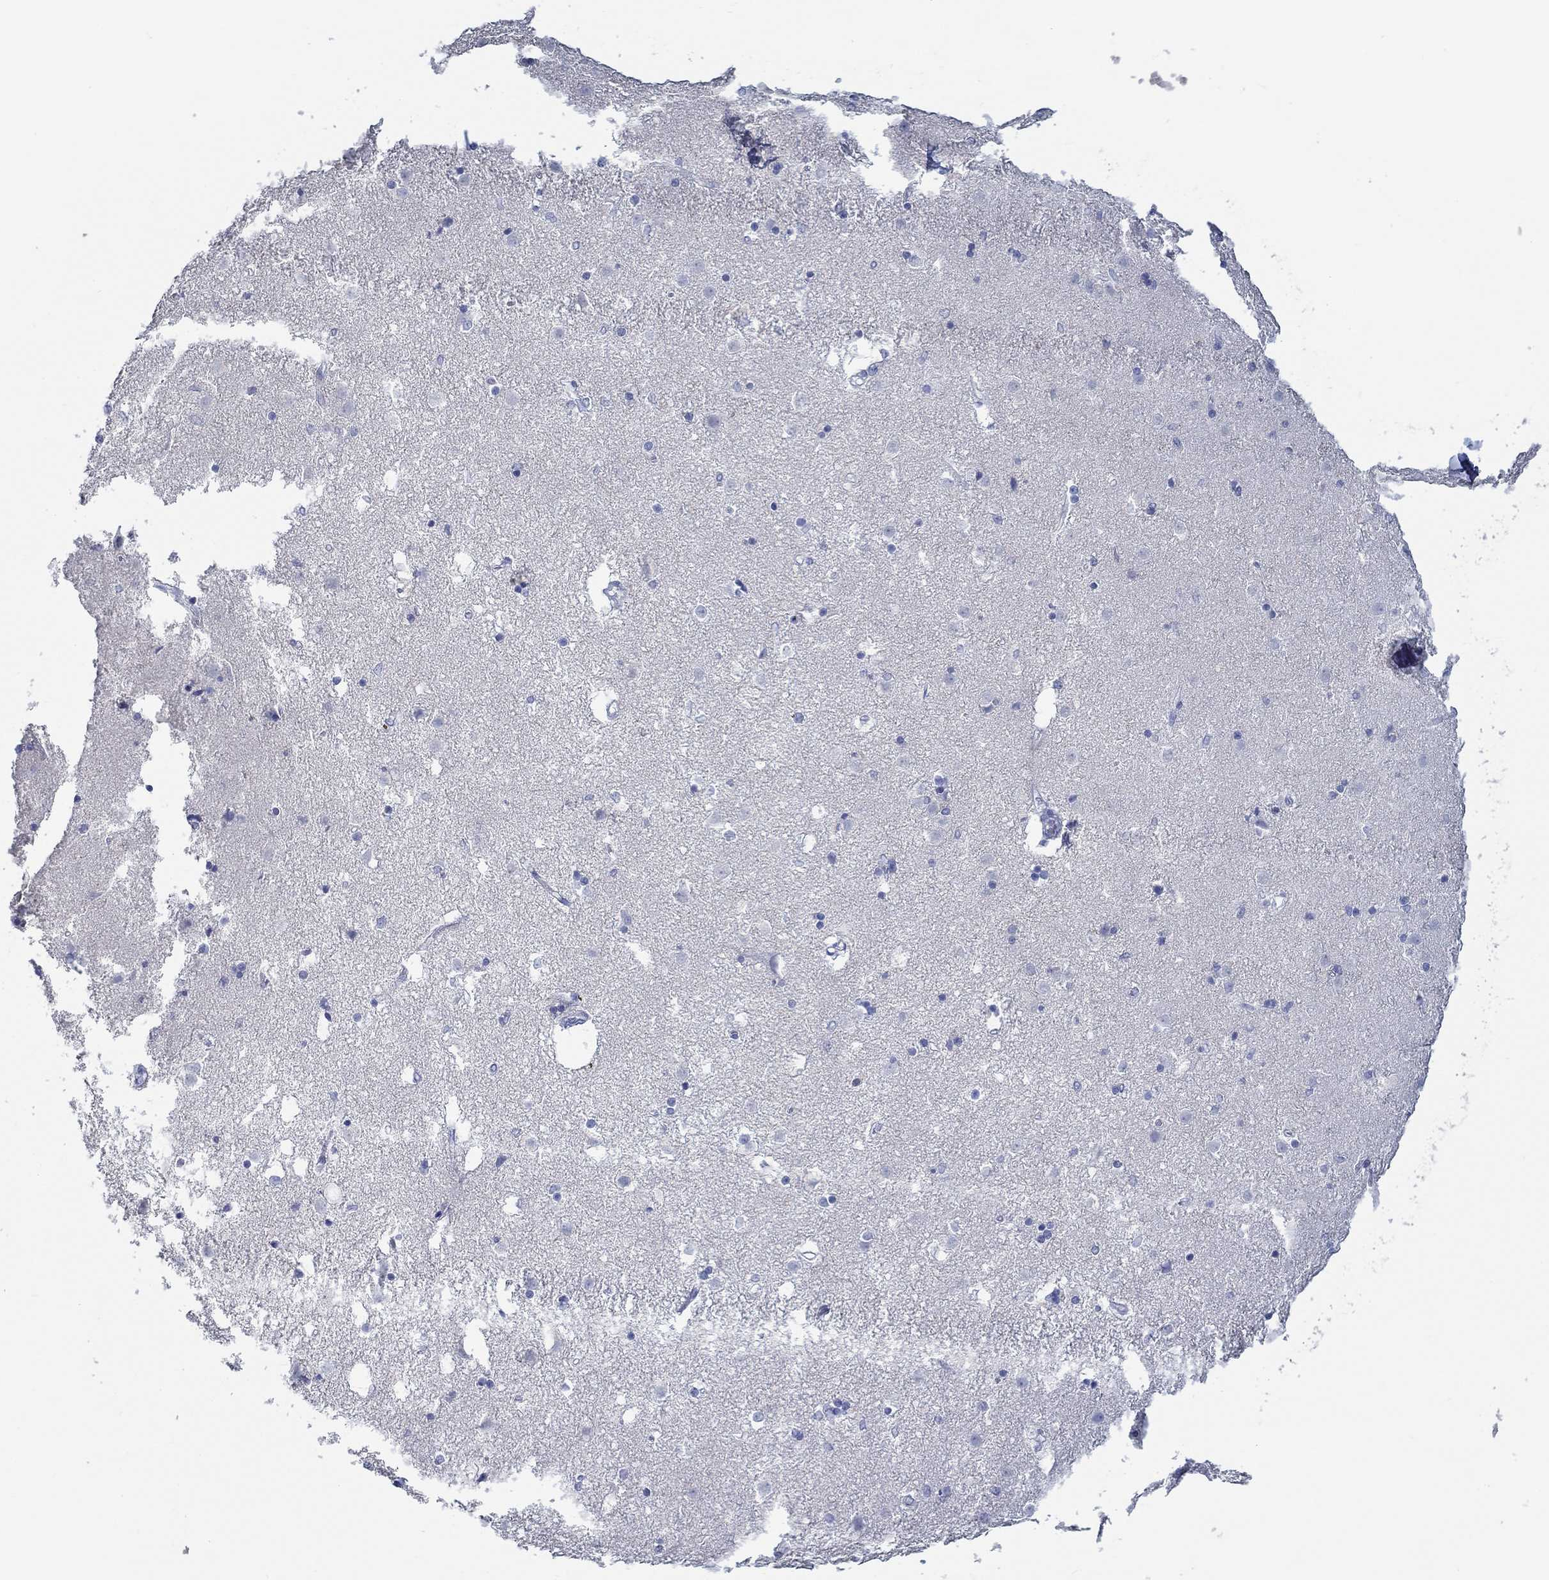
{"staining": {"intensity": "negative", "quantity": "none", "location": "none"}, "tissue": "caudate", "cell_type": "Glial cells", "image_type": "normal", "snomed": [{"axis": "morphology", "description": "Normal tissue, NOS"}, {"axis": "topography", "description": "Lateral ventricle wall"}], "caption": "The image shows no staining of glial cells in unremarkable caudate.", "gene": "TOMM20L", "patient": {"sex": "female", "age": 71}}